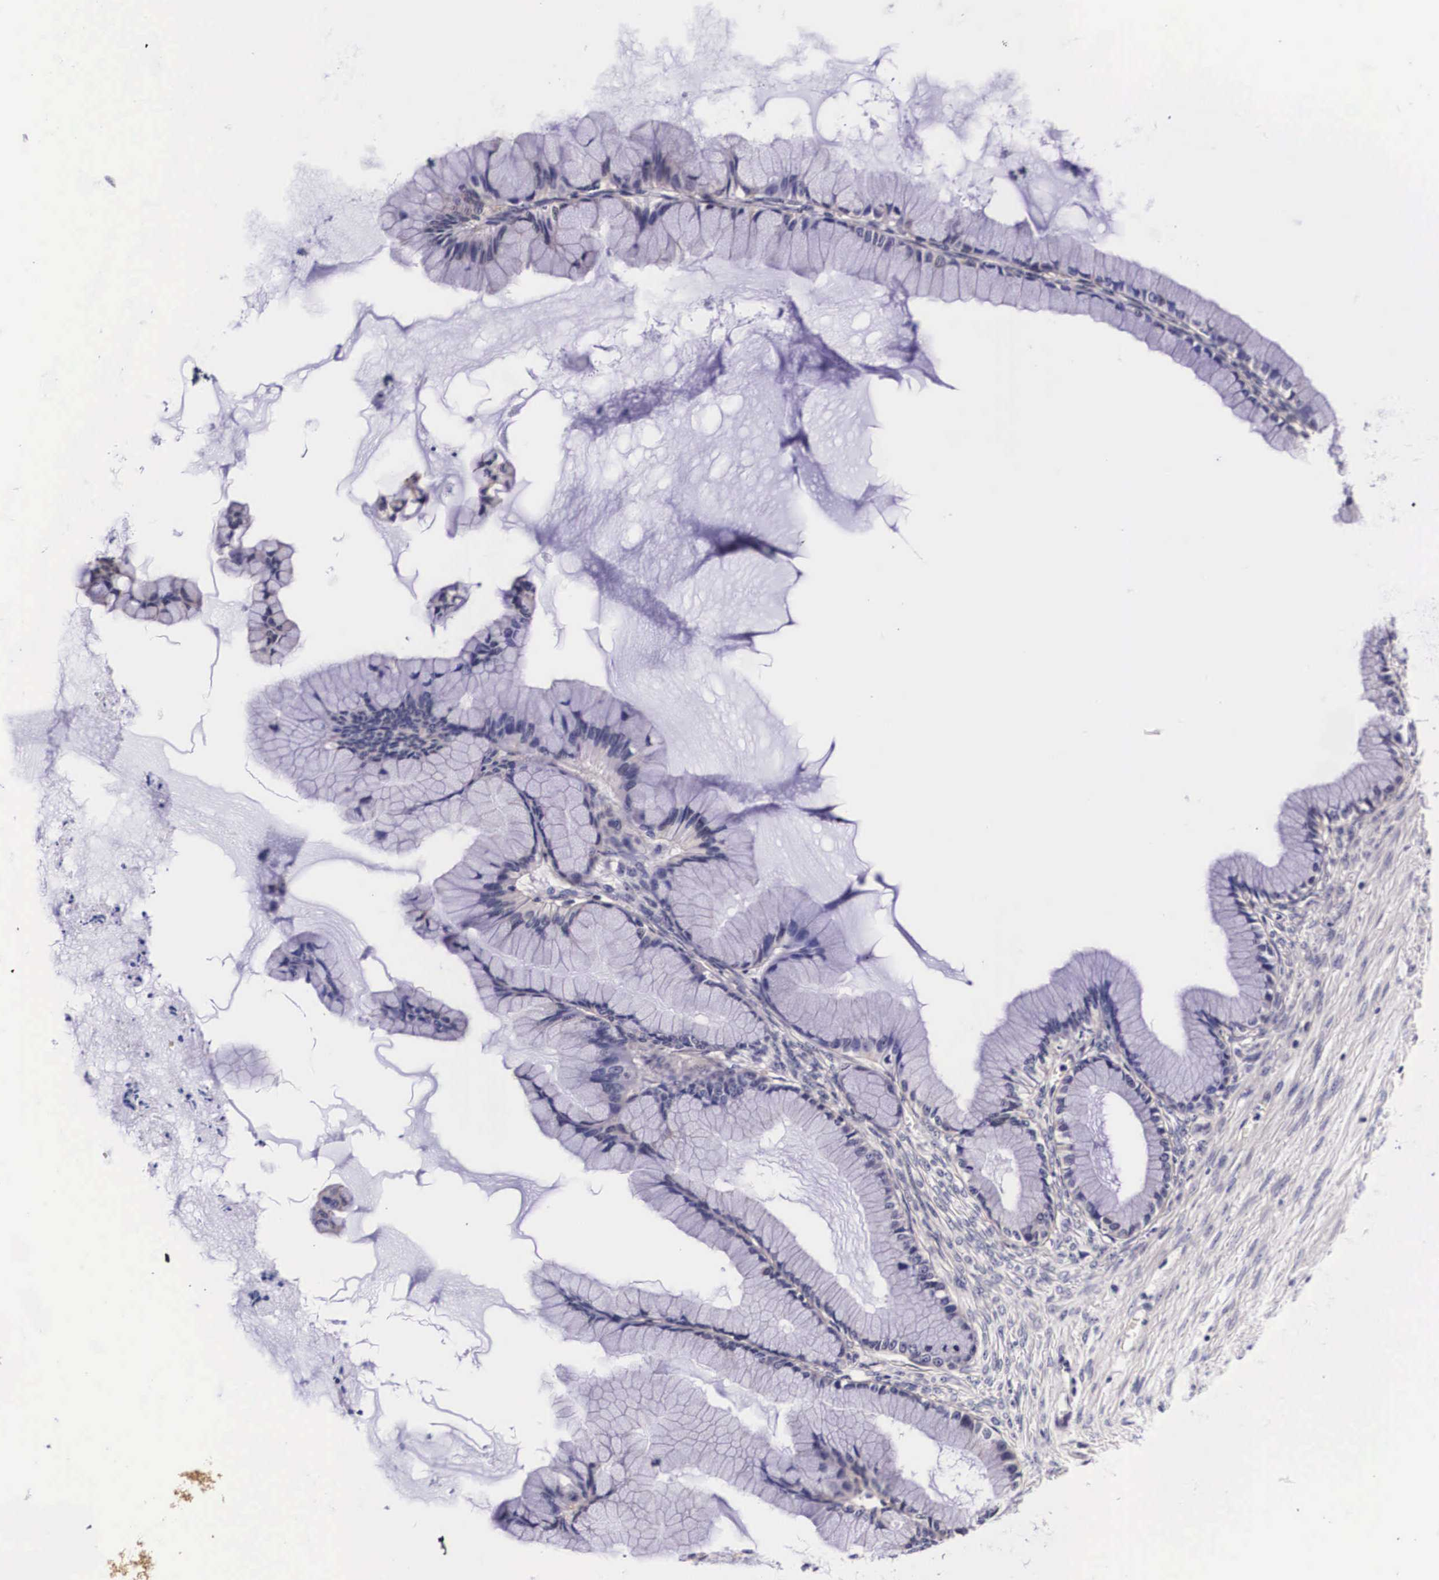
{"staining": {"intensity": "negative", "quantity": "none", "location": "none"}, "tissue": "ovarian cancer", "cell_type": "Tumor cells", "image_type": "cancer", "snomed": [{"axis": "morphology", "description": "Cystadenocarcinoma, mucinous, NOS"}, {"axis": "topography", "description": "Ovary"}], "caption": "Image shows no protein staining in tumor cells of ovarian mucinous cystadenocarcinoma tissue.", "gene": "PHETA2", "patient": {"sex": "female", "age": 41}}